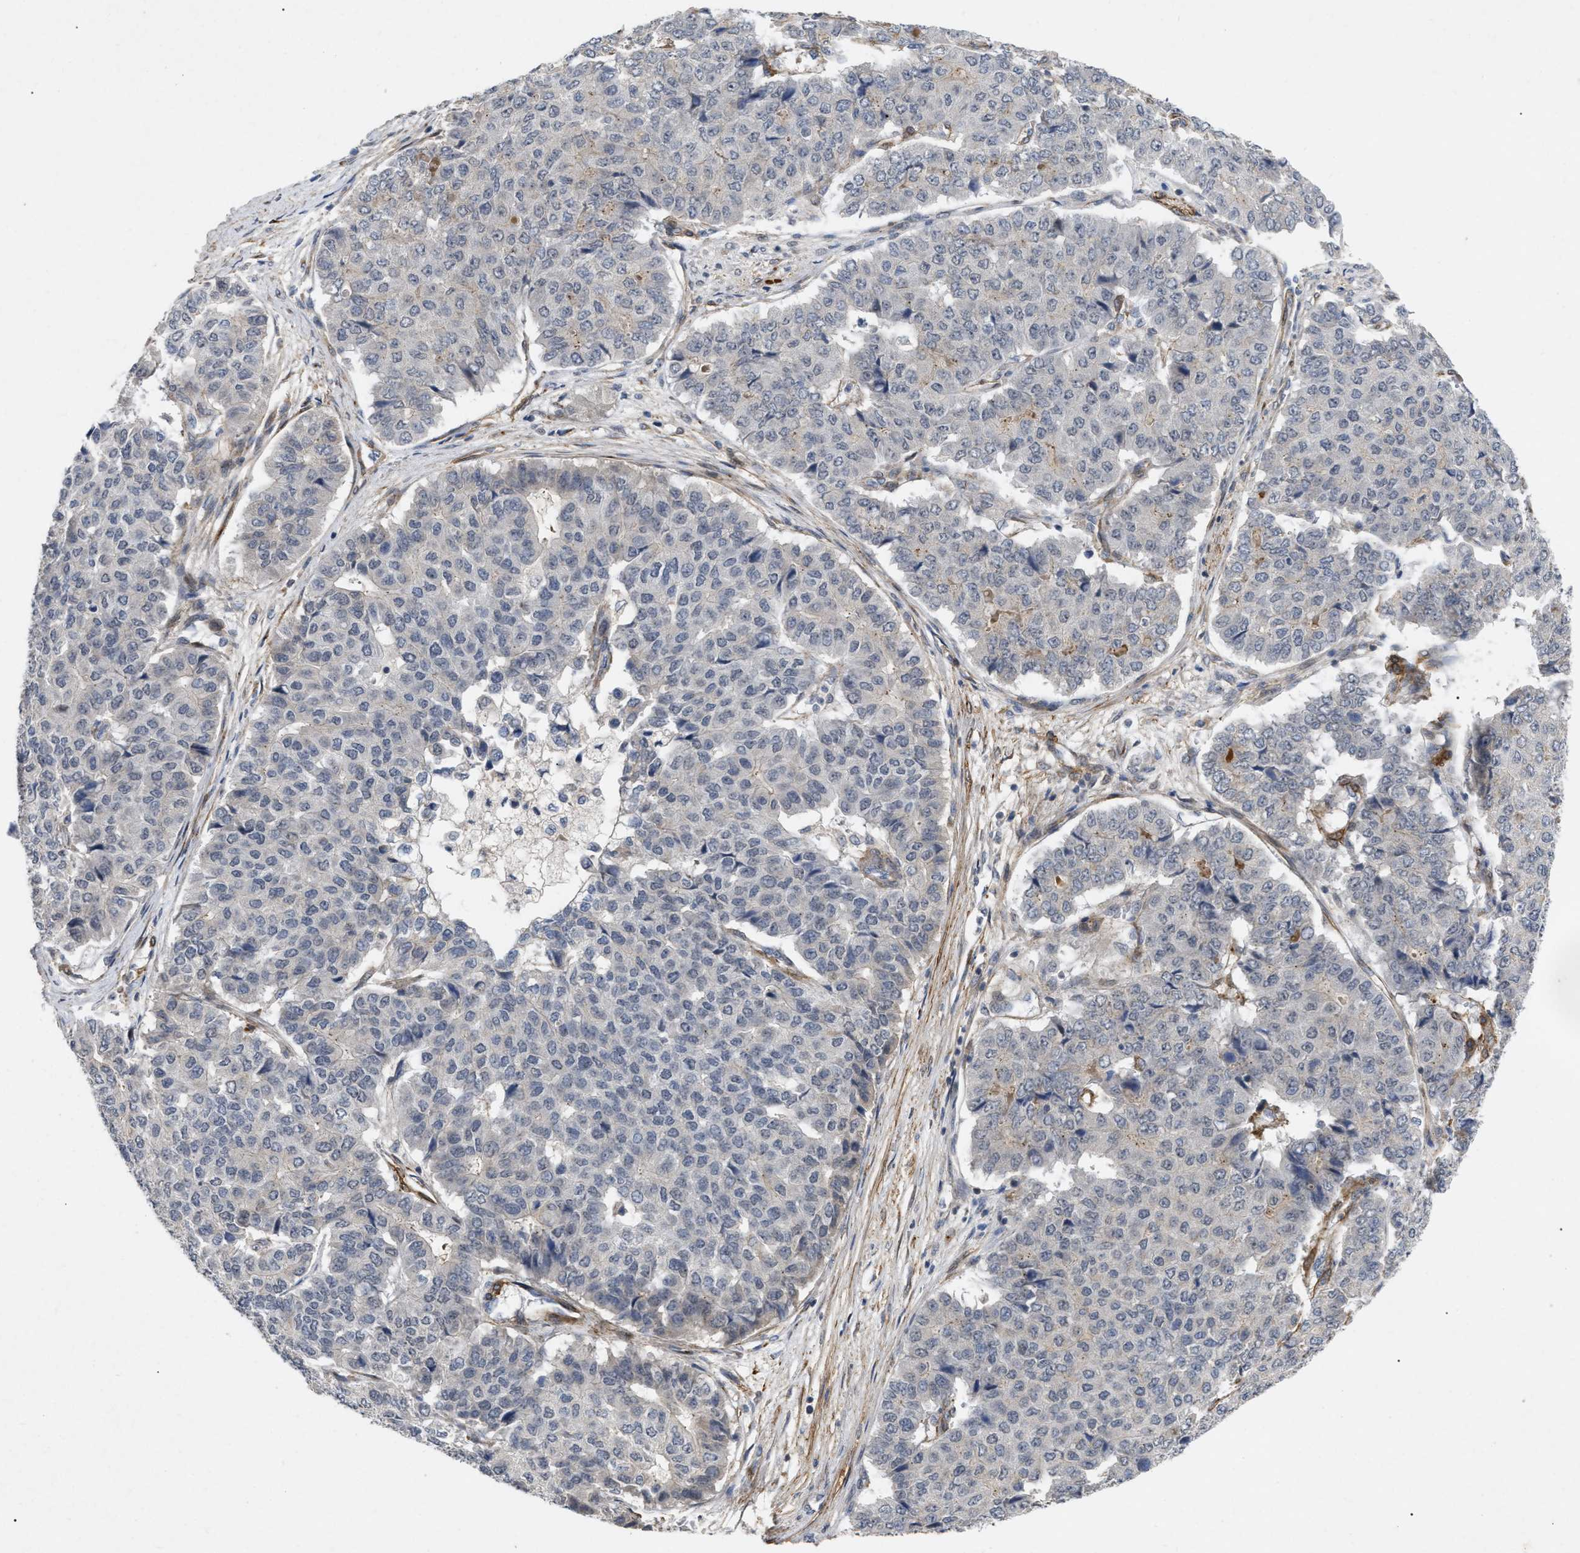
{"staining": {"intensity": "negative", "quantity": "none", "location": "none"}, "tissue": "pancreatic cancer", "cell_type": "Tumor cells", "image_type": "cancer", "snomed": [{"axis": "morphology", "description": "Adenocarcinoma, NOS"}, {"axis": "topography", "description": "Pancreas"}], "caption": "This is a photomicrograph of IHC staining of adenocarcinoma (pancreatic), which shows no expression in tumor cells. Nuclei are stained in blue.", "gene": "ST6GALNAC6", "patient": {"sex": "male", "age": 50}}